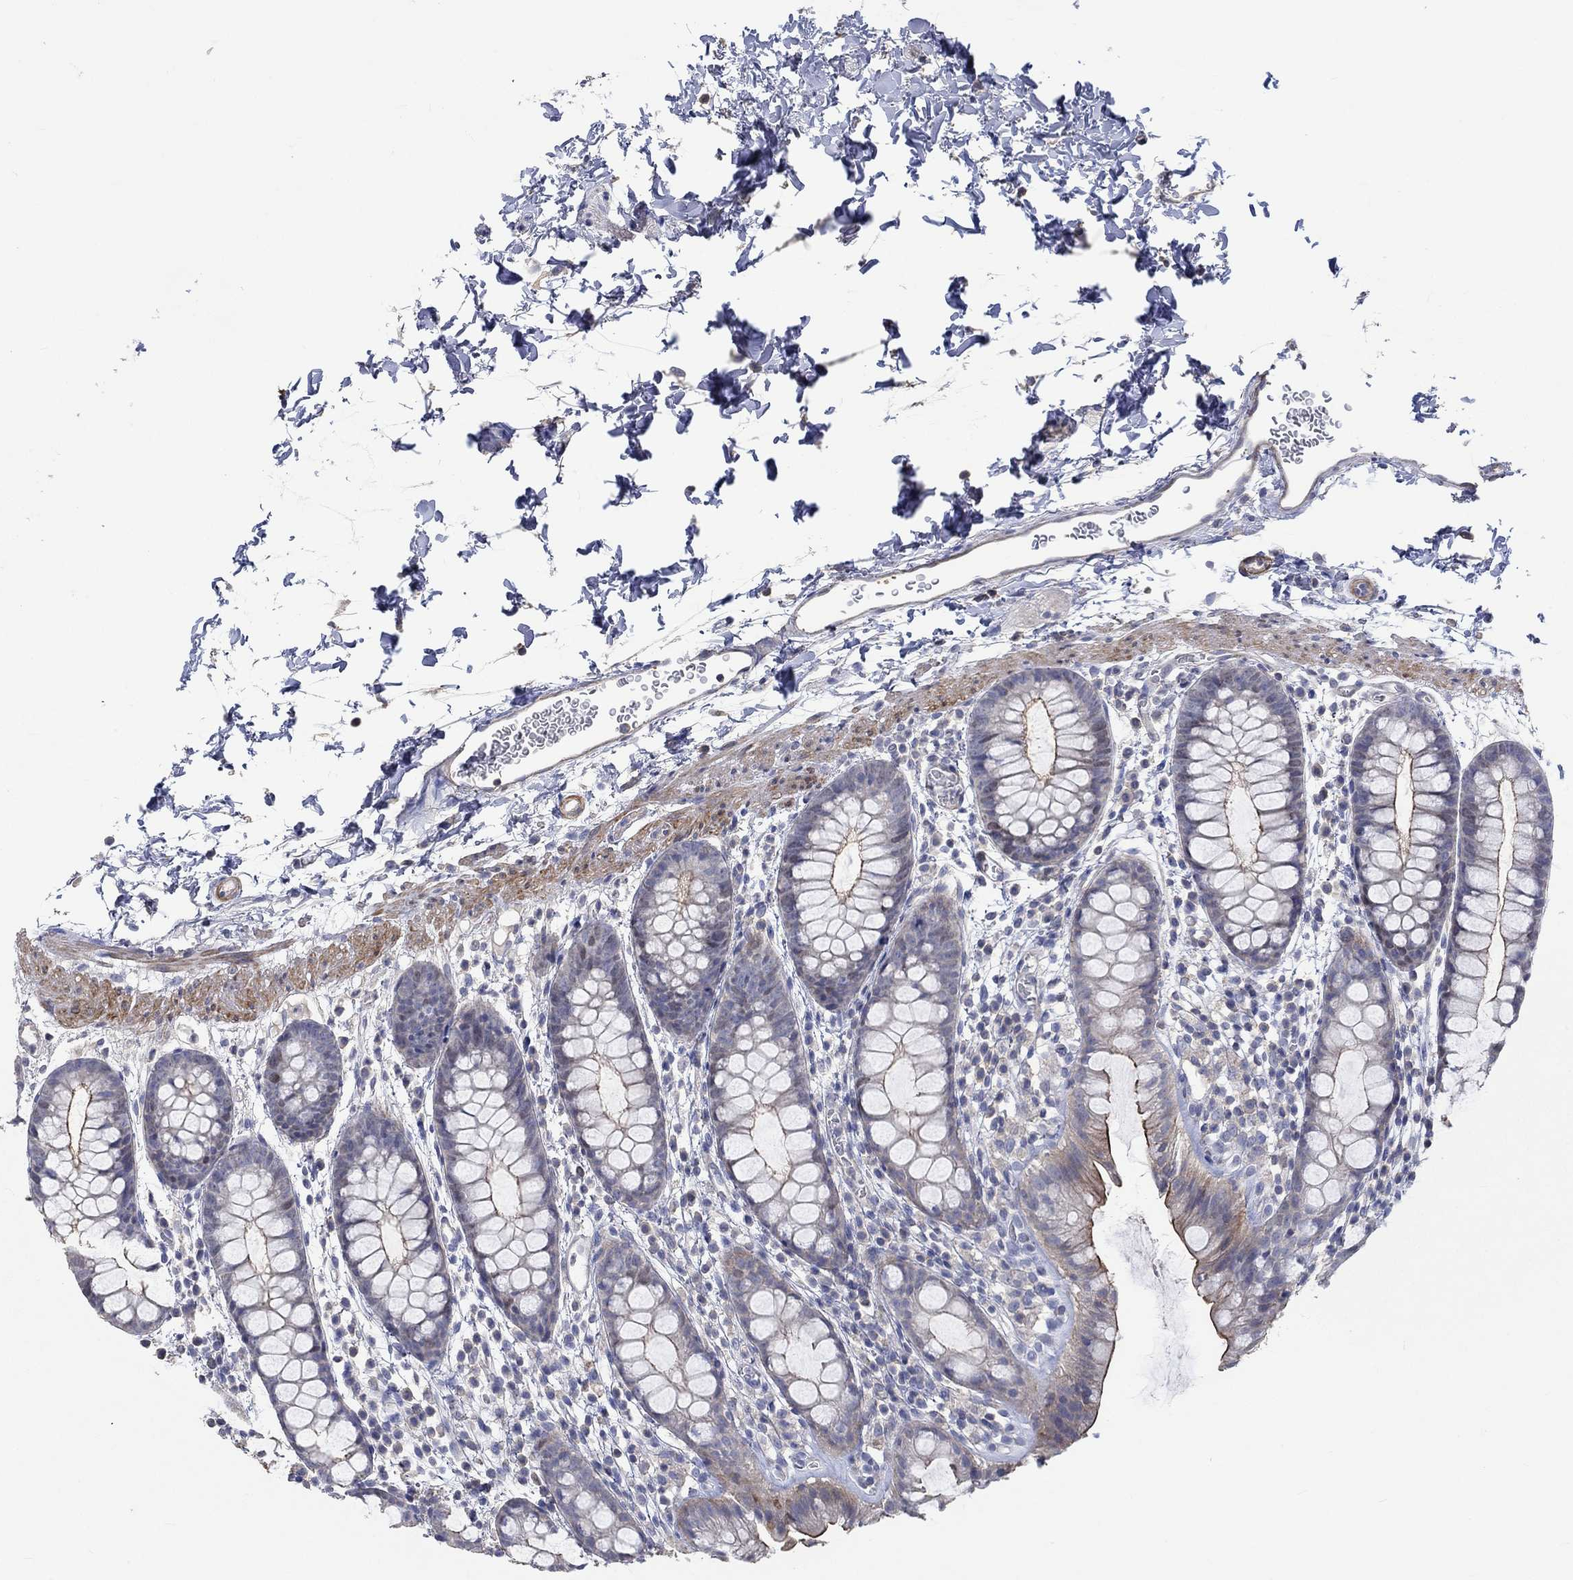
{"staining": {"intensity": "strong", "quantity": "25%-75%", "location": "cytoplasmic/membranous"}, "tissue": "rectum", "cell_type": "Glandular cells", "image_type": "normal", "snomed": [{"axis": "morphology", "description": "Normal tissue, NOS"}, {"axis": "topography", "description": "Rectum"}], "caption": "This photomicrograph exhibits normal rectum stained with IHC to label a protein in brown. The cytoplasmic/membranous of glandular cells show strong positivity for the protein. Nuclei are counter-stained blue.", "gene": "TNFAIP8L3", "patient": {"sex": "male", "age": 57}}